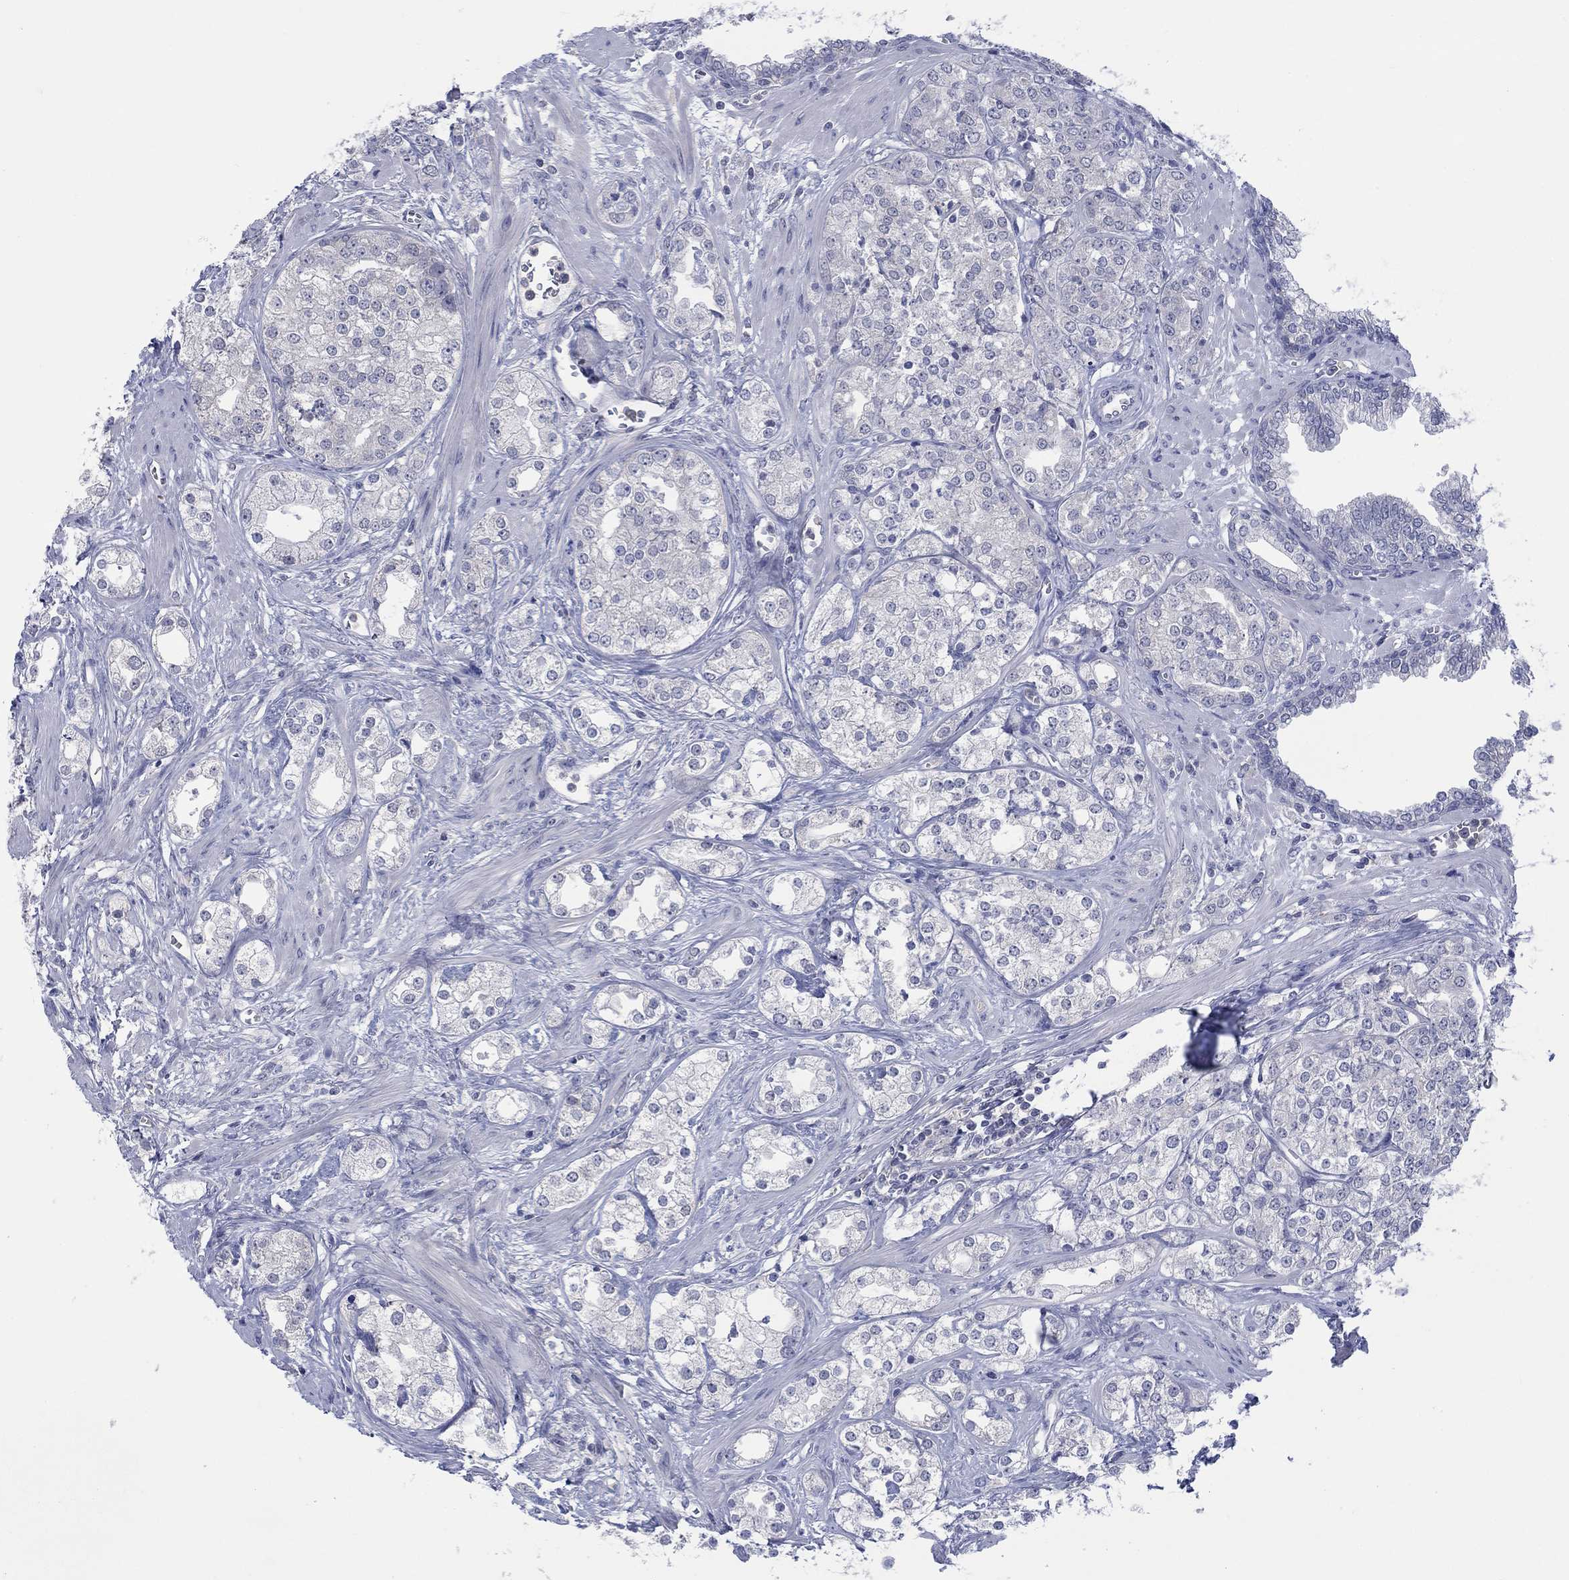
{"staining": {"intensity": "negative", "quantity": "none", "location": "none"}, "tissue": "prostate cancer", "cell_type": "Tumor cells", "image_type": "cancer", "snomed": [{"axis": "morphology", "description": "Adenocarcinoma, NOS"}, {"axis": "topography", "description": "Prostate and seminal vesicle, NOS"}, {"axis": "topography", "description": "Prostate"}], "caption": "Histopathology image shows no significant protein positivity in tumor cells of prostate cancer (adenocarcinoma).", "gene": "FER1L6", "patient": {"sex": "male", "age": 62}}